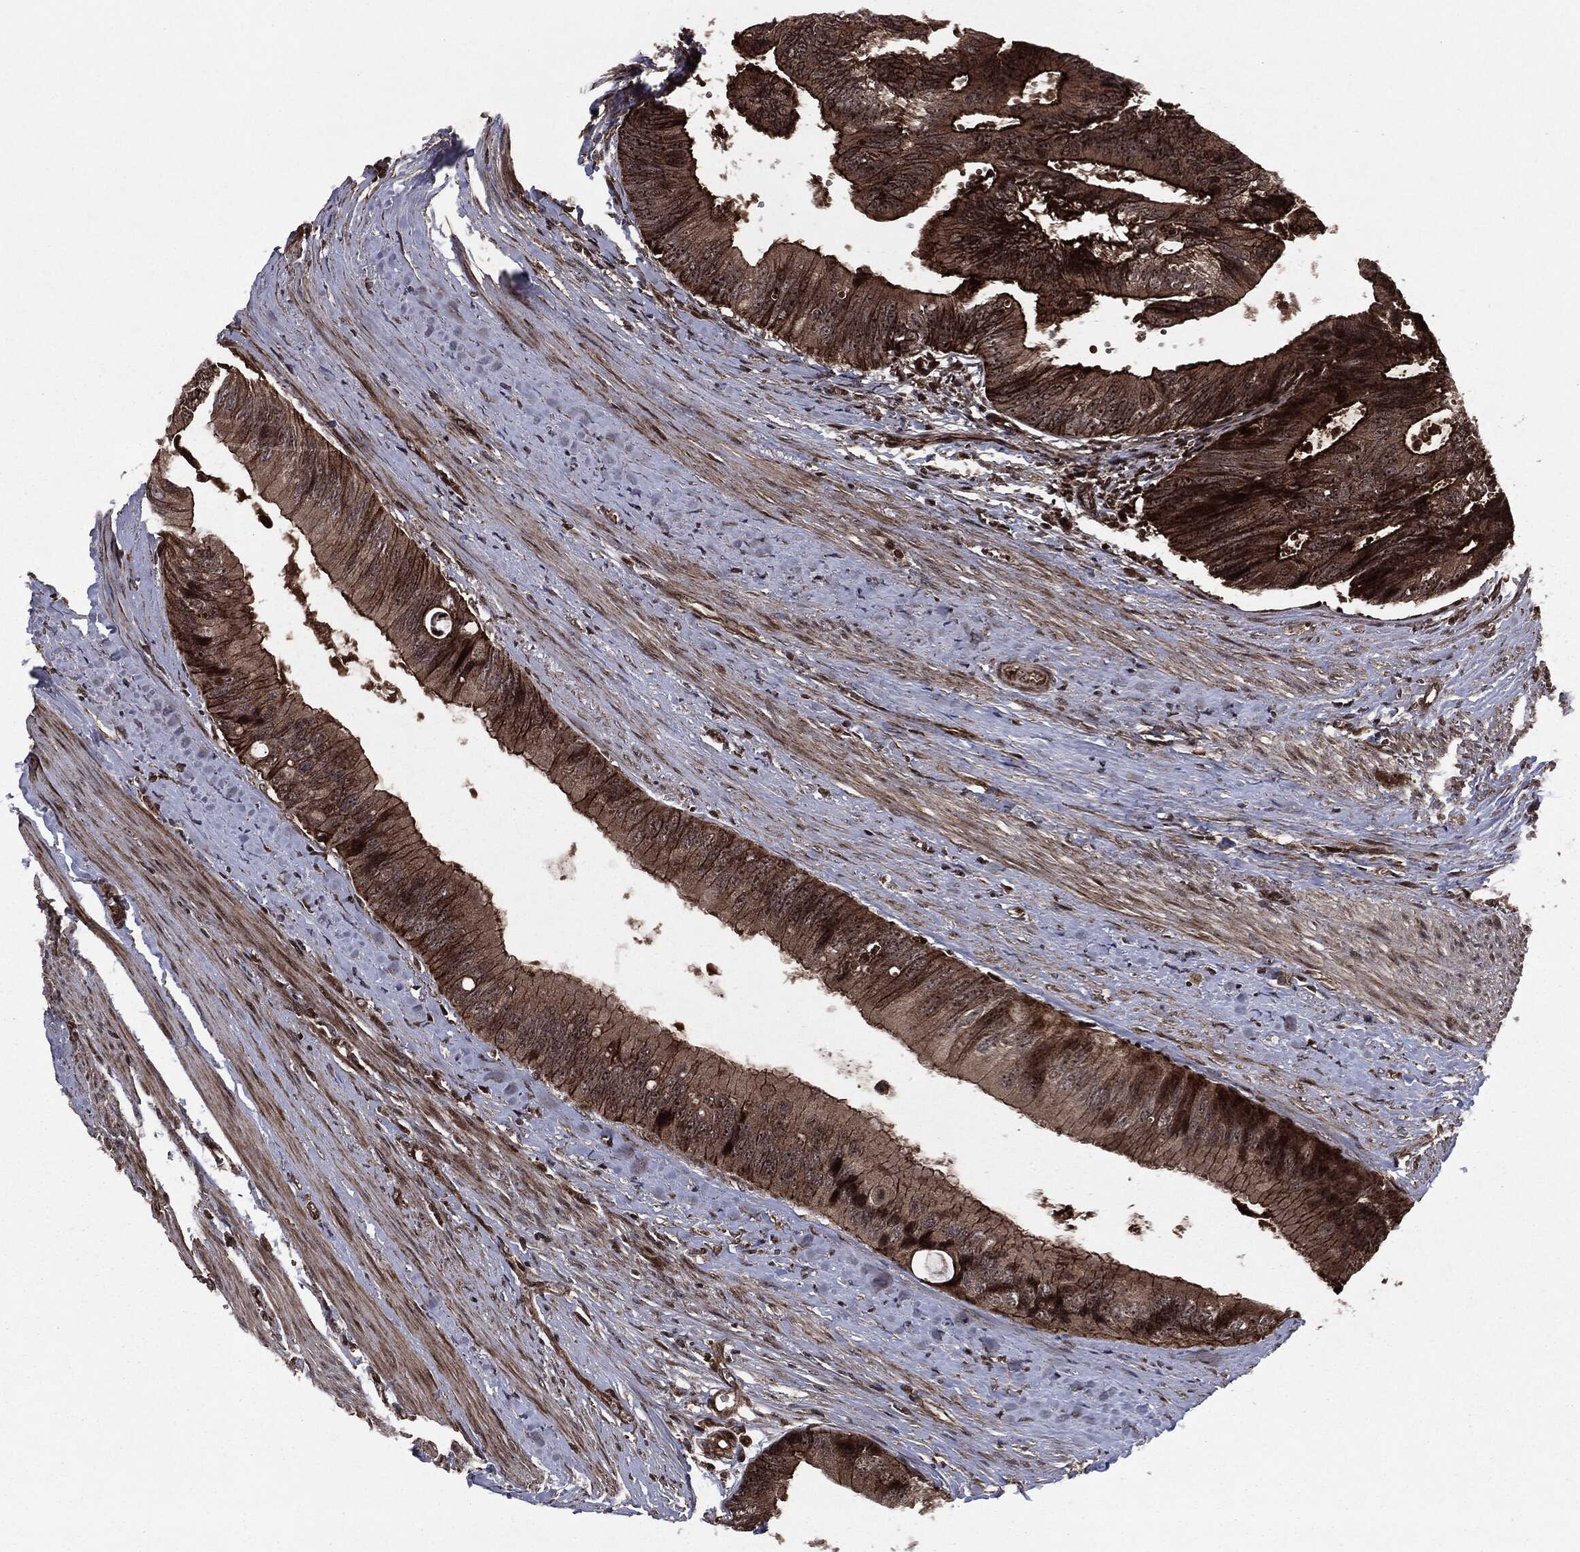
{"staining": {"intensity": "strong", "quantity": ">75%", "location": "cytoplasmic/membranous,nuclear"}, "tissue": "colorectal cancer", "cell_type": "Tumor cells", "image_type": "cancer", "snomed": [{"axis": "morphology", "description": "Normal tissue, NOS"}, {"axis": "morphology", "description": "Adenocarcinoma, NOS"}, {"axis": "topography", "description": "Colon"}], "caption": "Immunohistochemistry (DAB) staining of human colorectal cancer (adenocarcinoma) exhibits strong cytoplasmic/membranous and nuclear protein positivity in approximately >75% of tumor cells. Using DAB (3,3'-diaminobenzidine) (brown) and hematoxylin (blue) stains, captured at high magnification using brightfield microscopy.", "gene": "CARD6", "patient": {"sex": "male", "age": 65}}